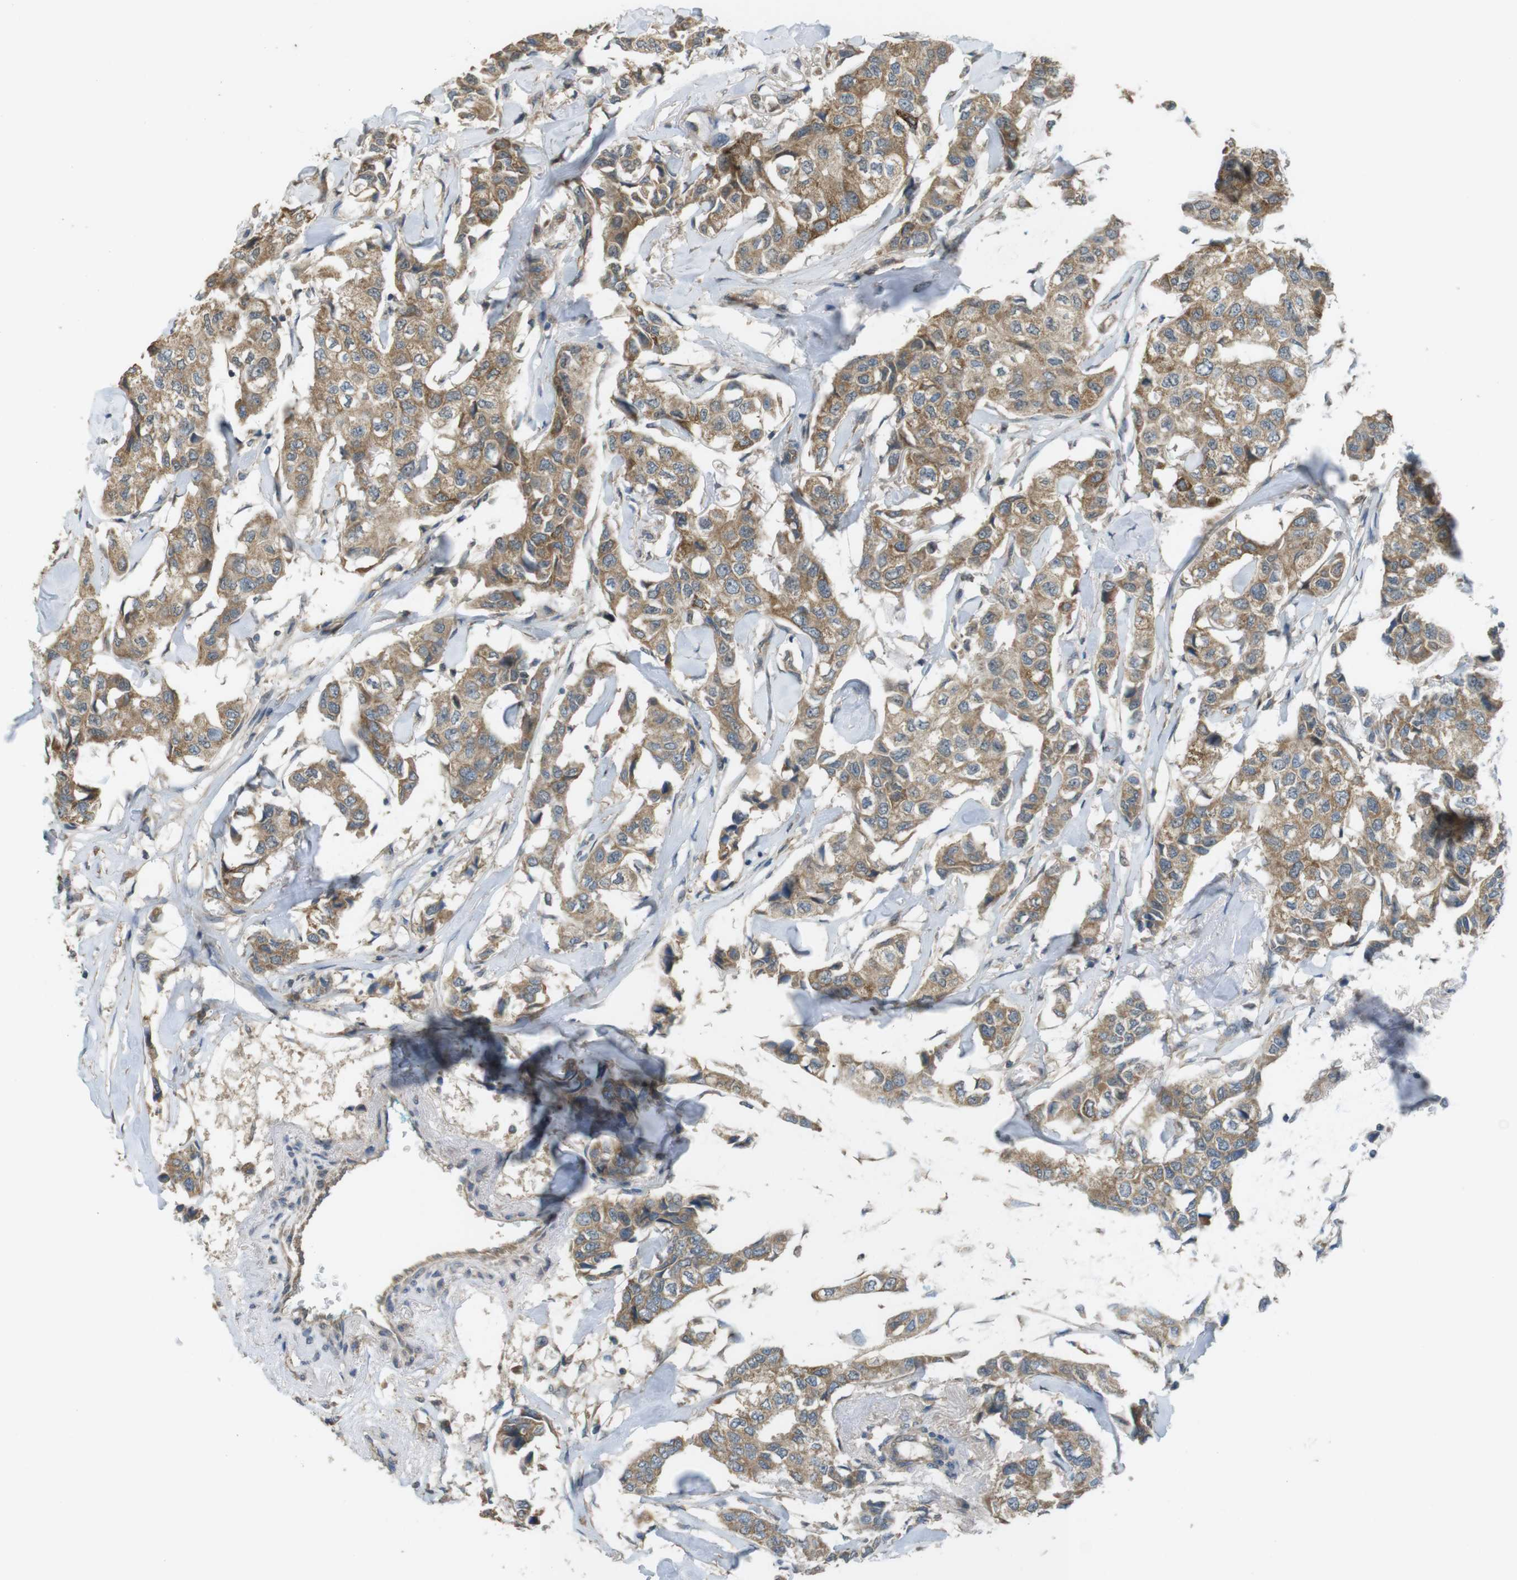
{"staining": {"intensity": "moderate", "quantity": ">75%", "location": "cytoplasmic/membranous"}, "tissue": "breast cancer", "cell_type": "Tumor cells", "image_type": "cancer", "snomed": [{"axis": "morphology", "description": "Duct carcinoma"}, {"axis": "topography", "description": "Breast"}], "caption": "DAB immunohistochemical staining of breast cancer (invasive ductal carcinoma) exhibits moderate cytoplasmic/membranous protein expression in approximately >75% of tumor cells. Ihc stains the protein of interest in brown and the nuclei are stained blue.", "gene": "ZDHHC20", "patient": {"sex": "female", "age": 80}}